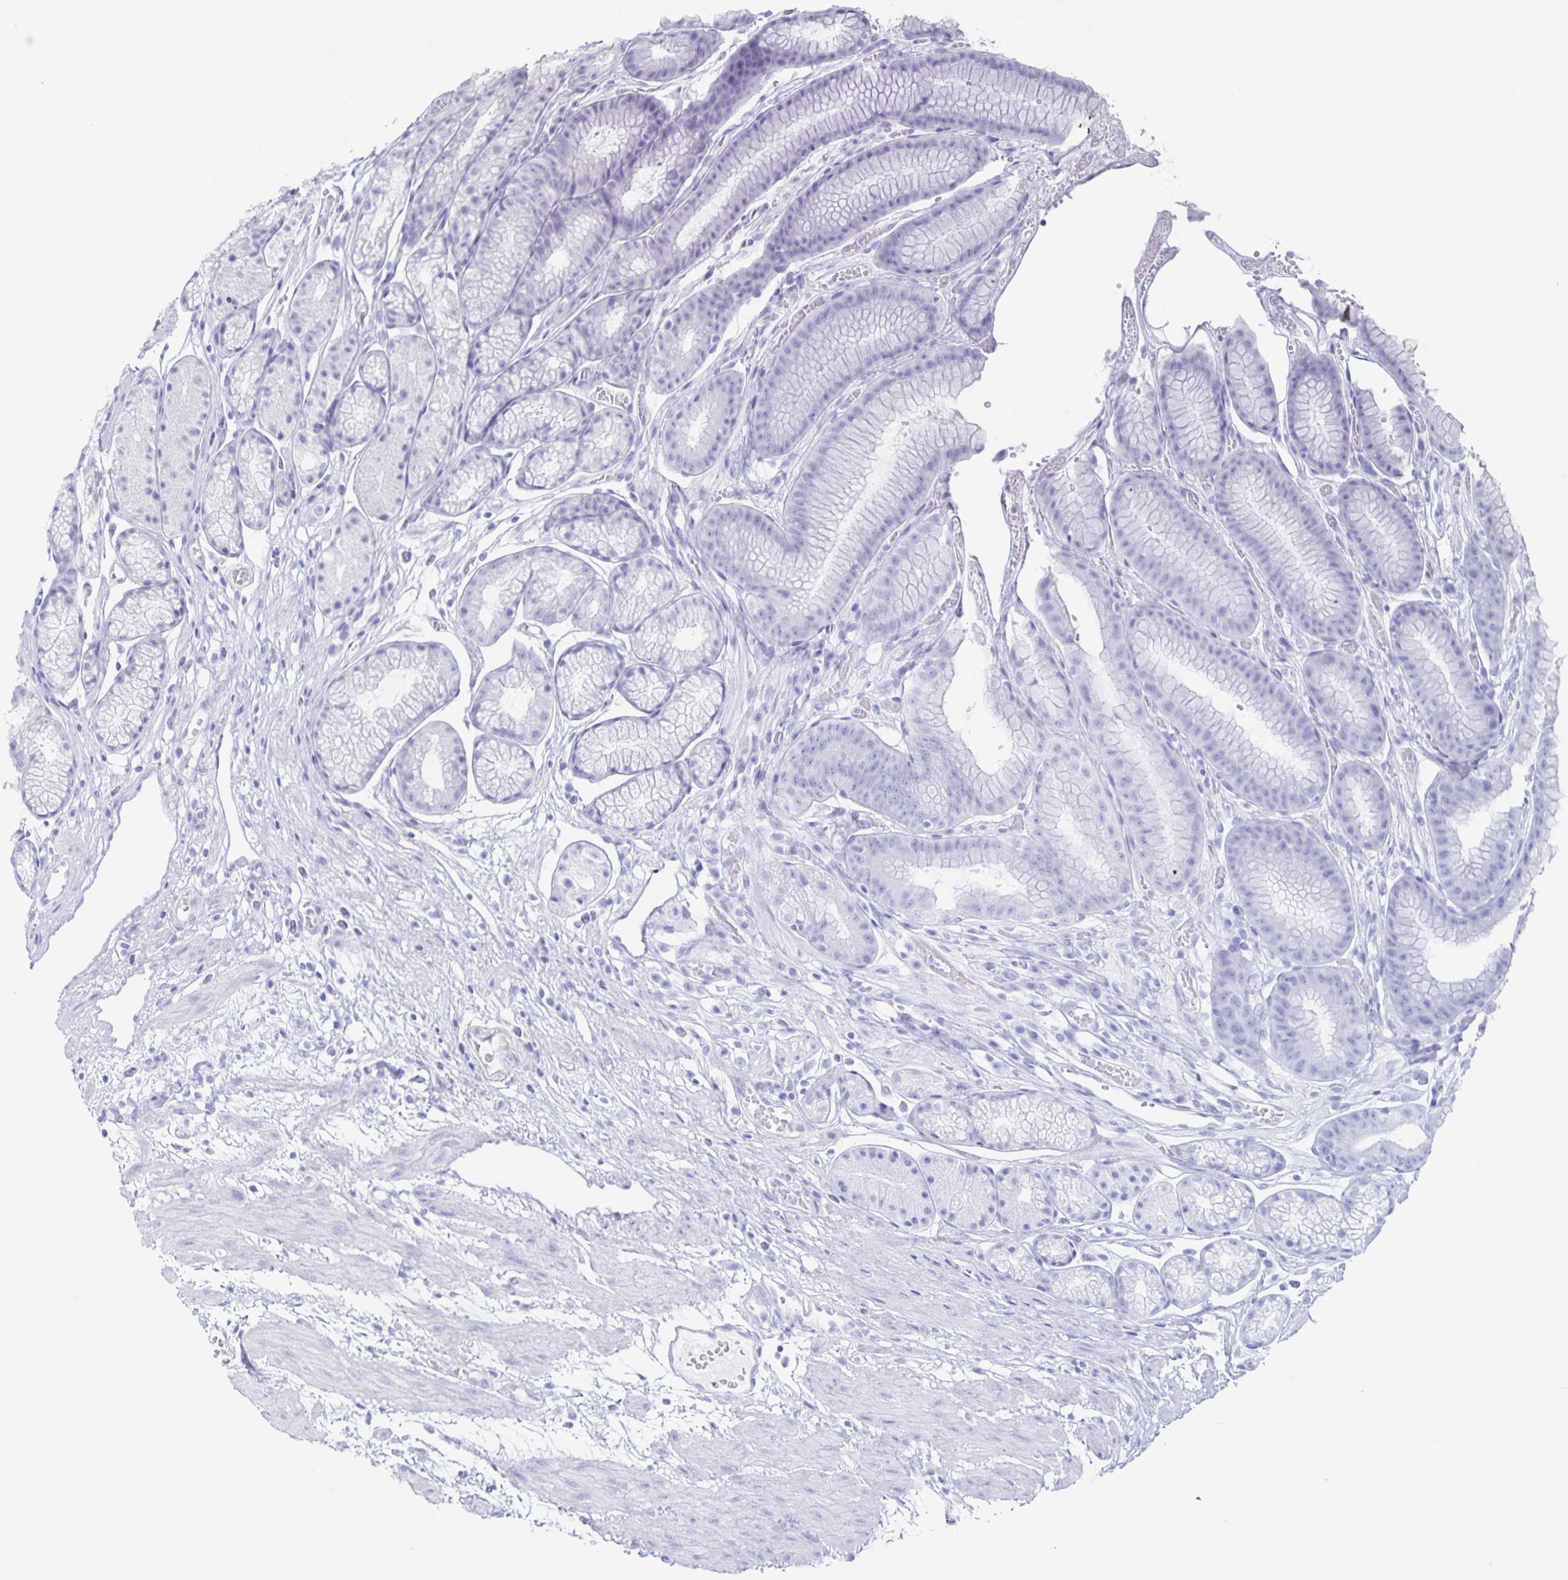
{"staining": {"intensity": "negative", "quantity": "none", "location": "none"}, "tissue": "stomach", "cell_type": "Glandular cells", "image_type": "normal", "snomed": [{"axis": "morphology", "description": "Normal tissue, NOS"}, {"axis": "topography", "description": "Smooth muscle"}, {"axis": "topography", "description": "Stomach"}], "caption": "High magnification brightfield microscopy of unremarkable stomach stained with DAB (brown) and counterstained with hematoxylin (blue): glandular cells show no significant expression. Brightfield microscopy of immunohistochemistry (IHC) stained with DAB (brown) and hematoxylin (blue), captured at high magnification.", "gene": "RPL36A", "patient": {"sex": "male", "age": 70}}